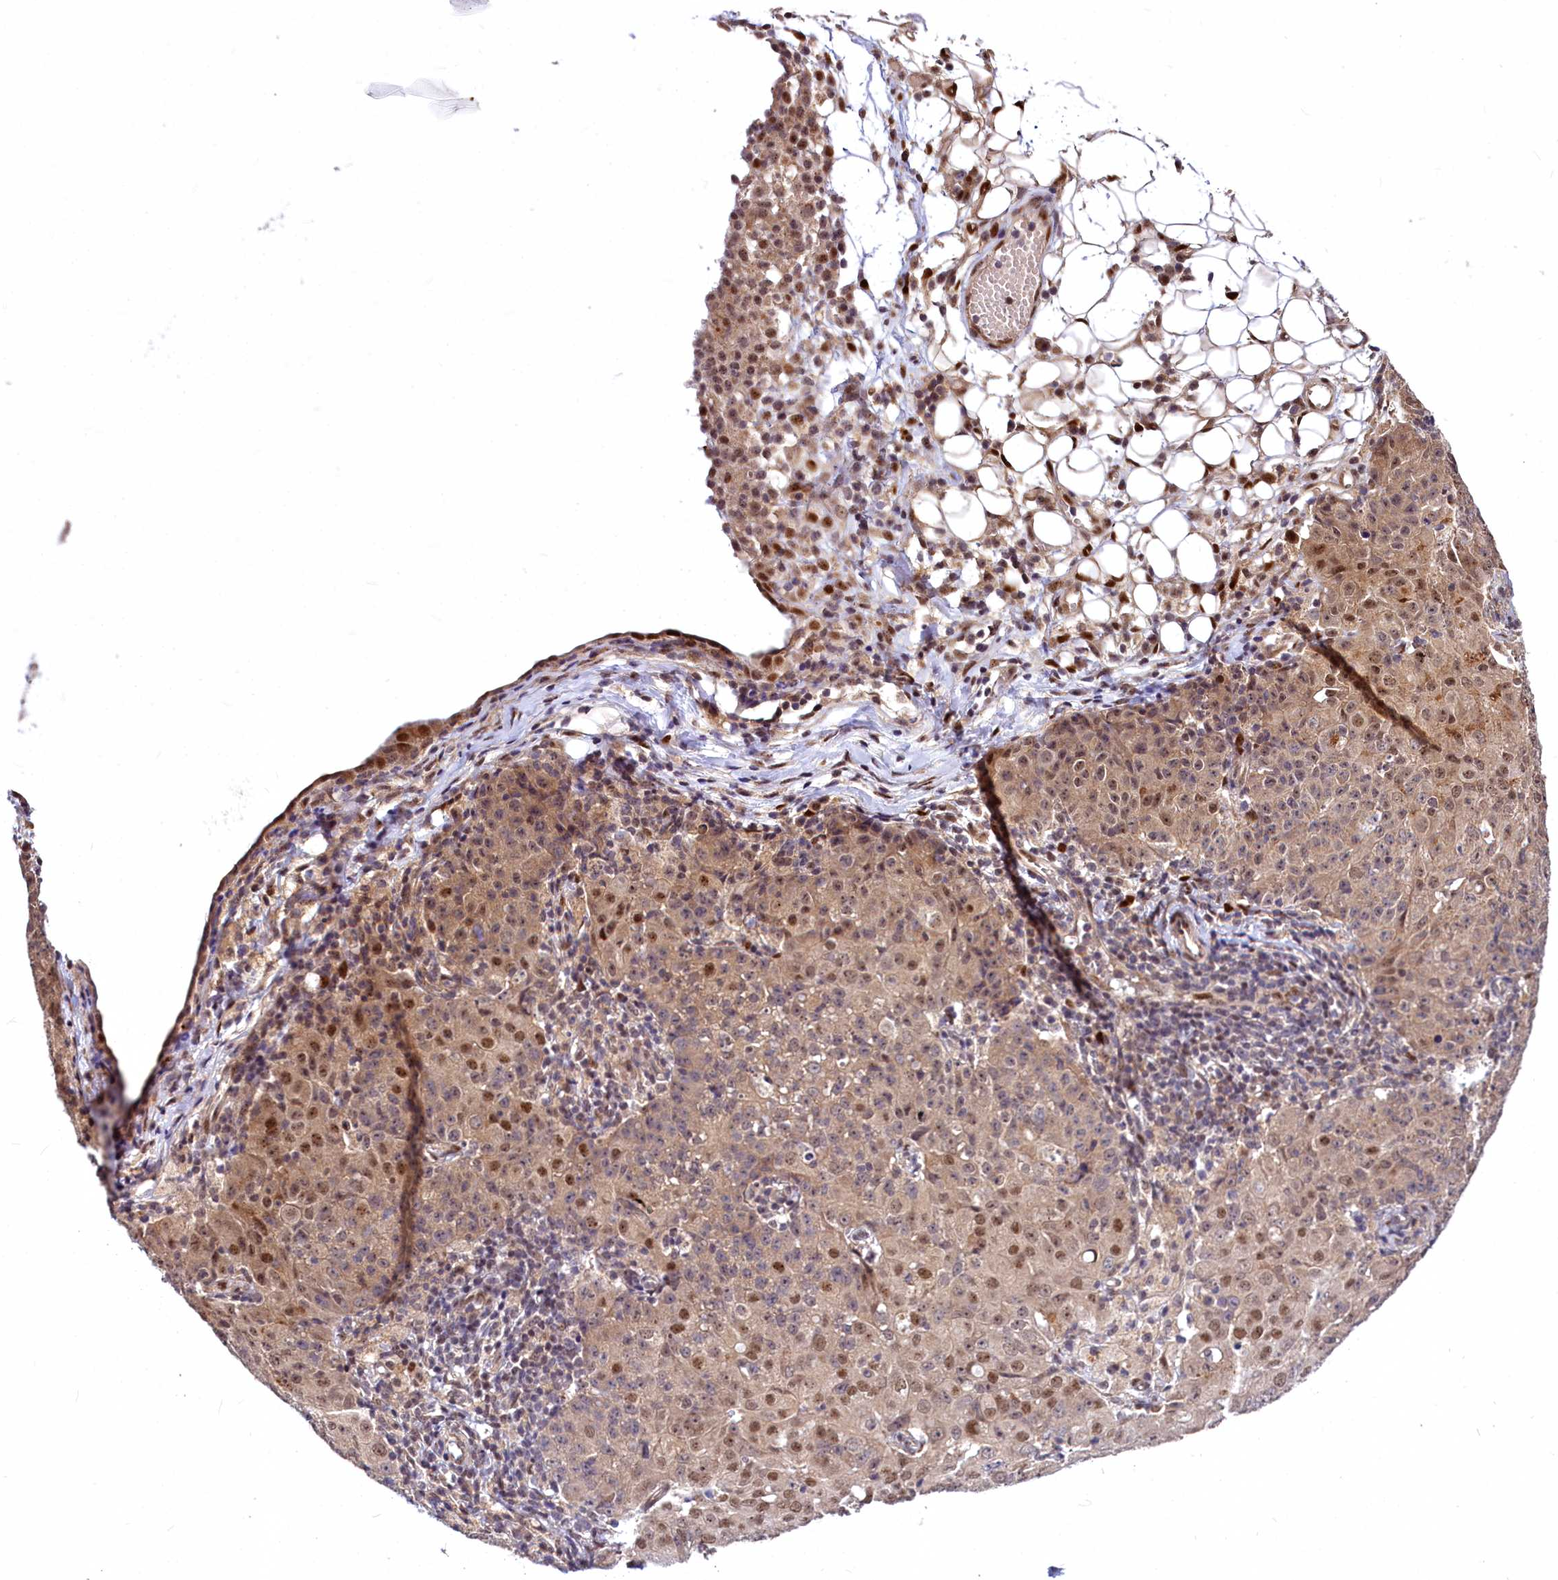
{"staining": {"intensity": "moderate", "quantity": ">75%", "location": "cytoplasmic/membranous,nuclear"}, "tissue": "ovarian cancer", "cell_type": "Tumor cells", "image_type": "cancer", "snomed": [{"axis": "morphology", "description": "Carcinoma, endometroid"}, {"axis": "topography", "description": "Ovary"}], "caption": "Ovarian endometroid carcinoma stained with immunohistochemistry displays moderate cytoplasmic/membranous and nuclear expression in approximately >75% of tumor cells. The staining was performed using DAB (3,3'-diaminobenzidine), with brown indicating positive protein expression. Nuclei are stained blue with hematoxylin.", "gene": "MAML2", "patient": {"sex": "female", "age": 42}}